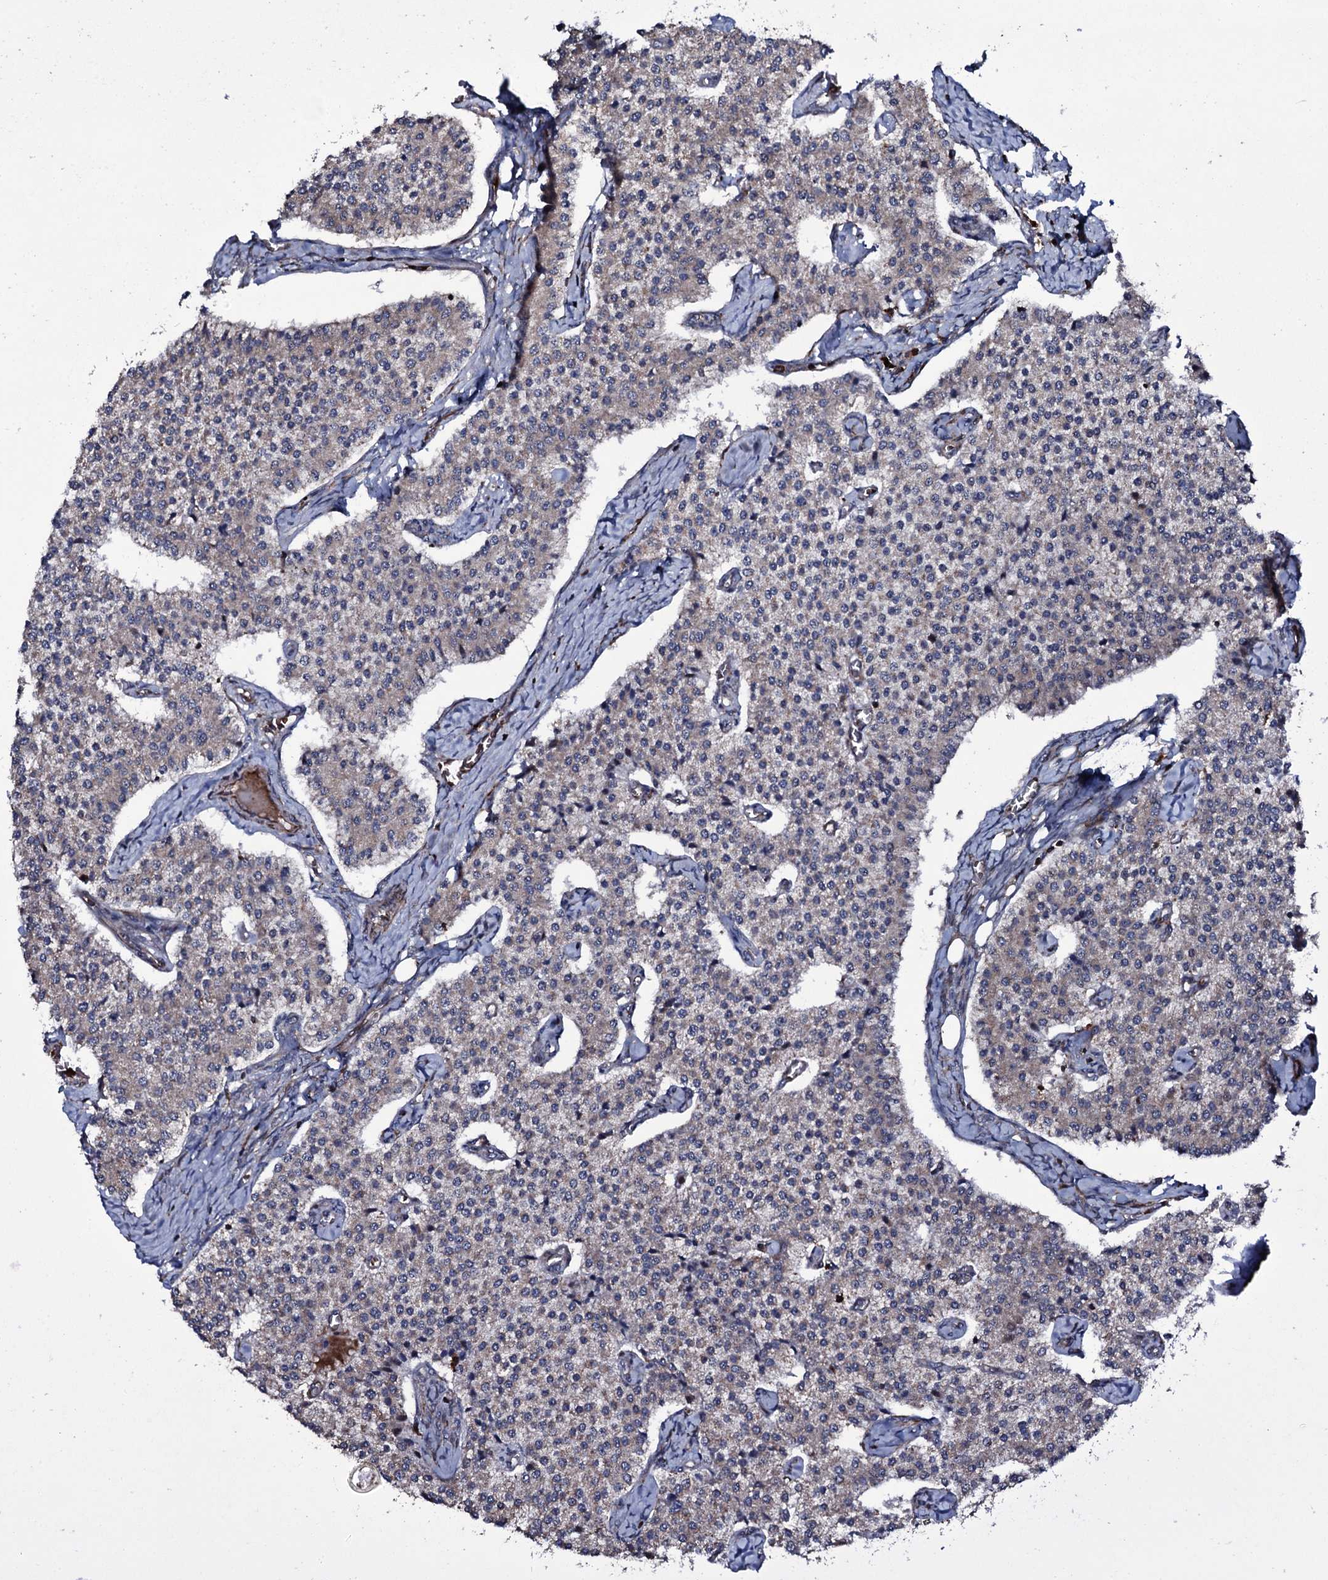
{"staining": {"intensity": "weak", "quantity": "25%-75%", "location": "cytoplasmic/membranous"}, "tissue": "carcinoid", "cell_type": "Tumor cells", "image_type": "cancer", "snomed": [{"axis": "morphology", "description": "Carcinoid, malignant, NOS"}, {"axis": "topography", "description": "Colon"}], "caption": "Carcinoid (malignant) tissue exhibits weak cytoplasmic/membranous staining in approximately 25%-75% of tumor cells, visualized by immunohistochemistry.", "gene": "VAMP8", "patient": {"sex": "female", "age": 52}}